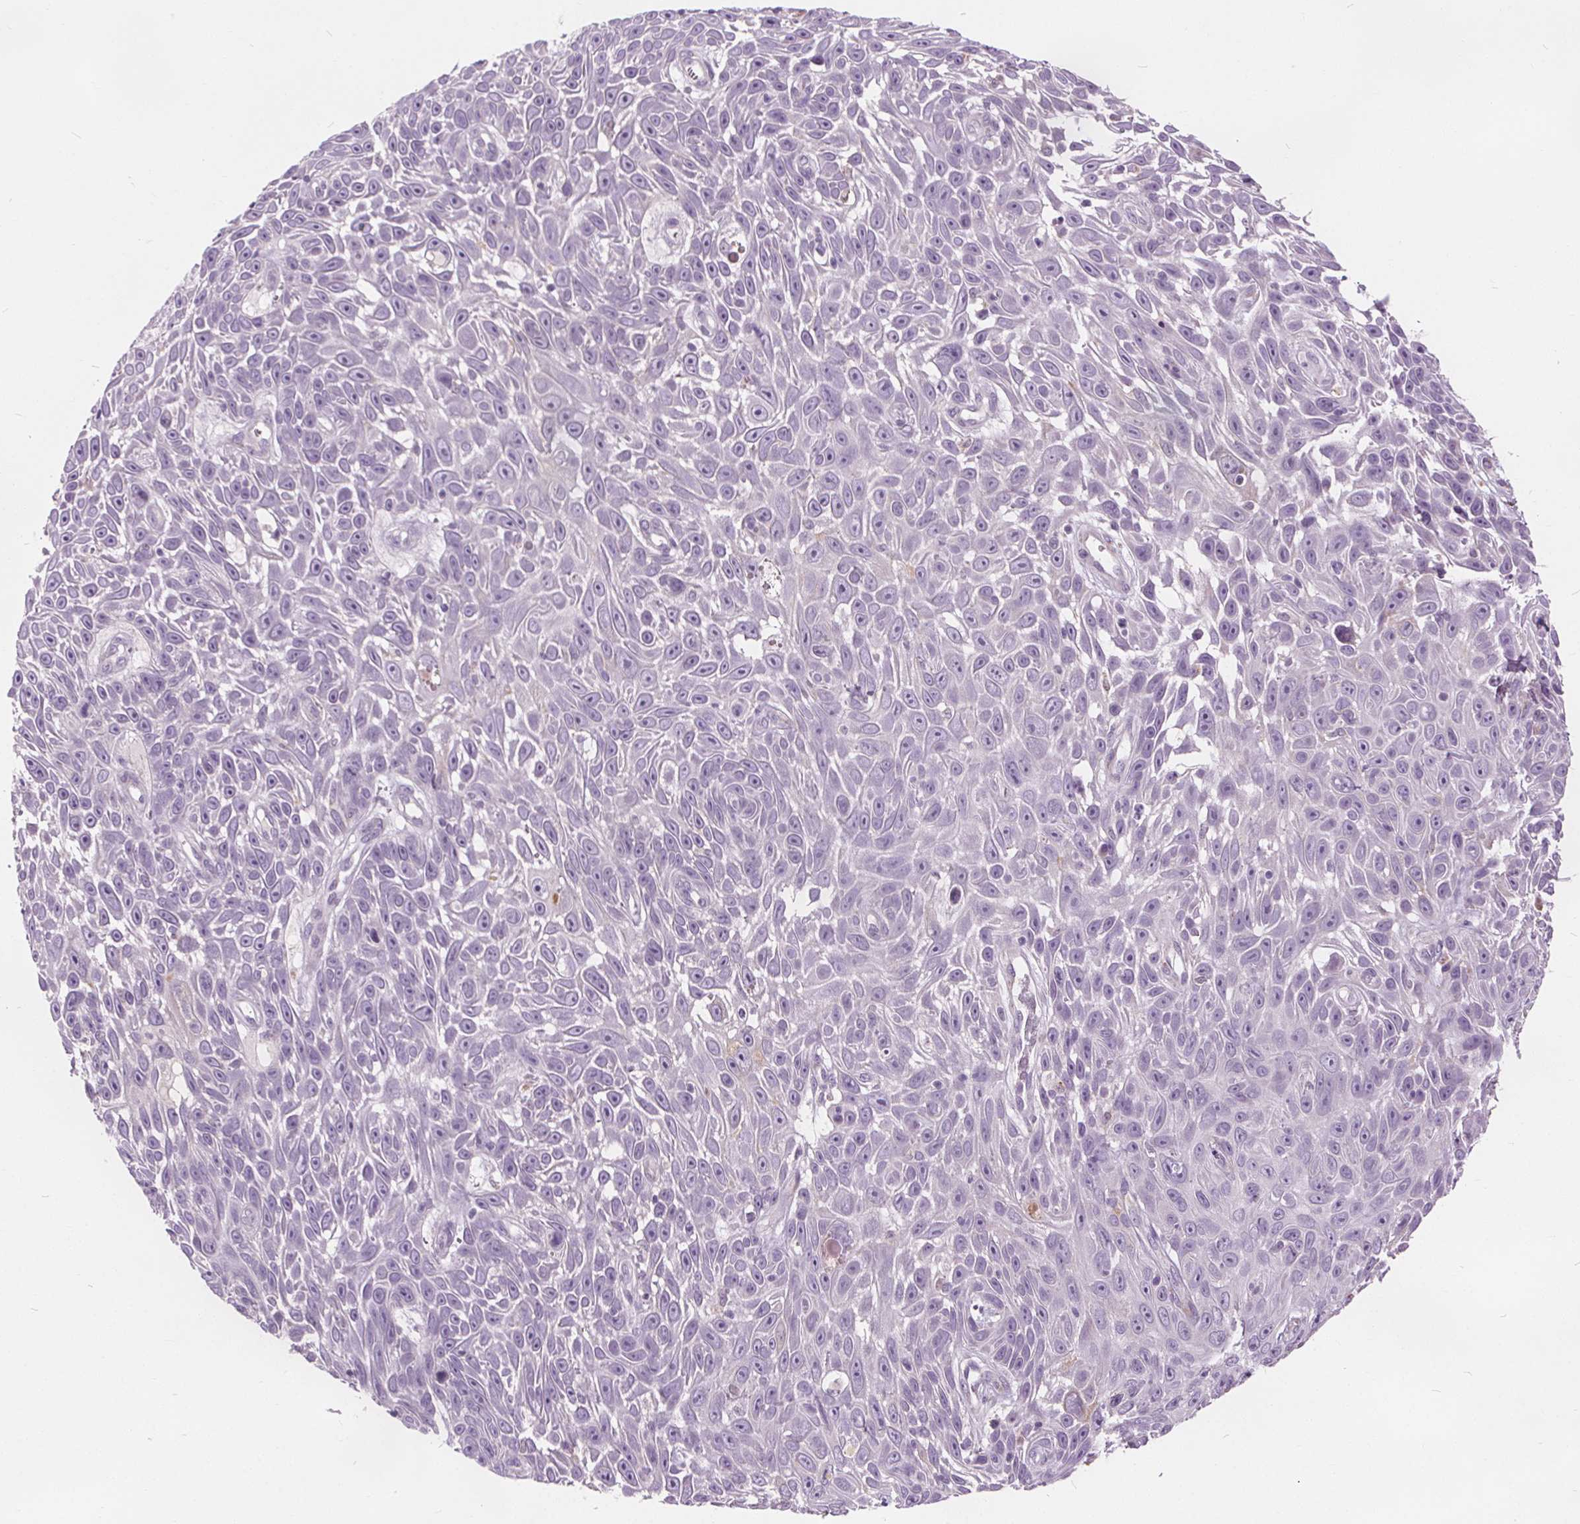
{"staining": {"intensity": "negative", "quantity": "none", "location": "none"}, "tissue": "skin cancer", "cell_type": "Tumor cells", "image_type": "cancer", "snomed": [{"axis": "morphology", "description": "Squamous cell carcinoma, NOS"}, {"axis": "topography", "description": "Skin"}], "caption": "Tumor cells are negative for protein expression in human skin cancer. (DAB immunohistochemistry visualized using brightfield microscopy, high magnification).", "gene": "ACOX2", "patient": {"sex": "male", "age": 82}}